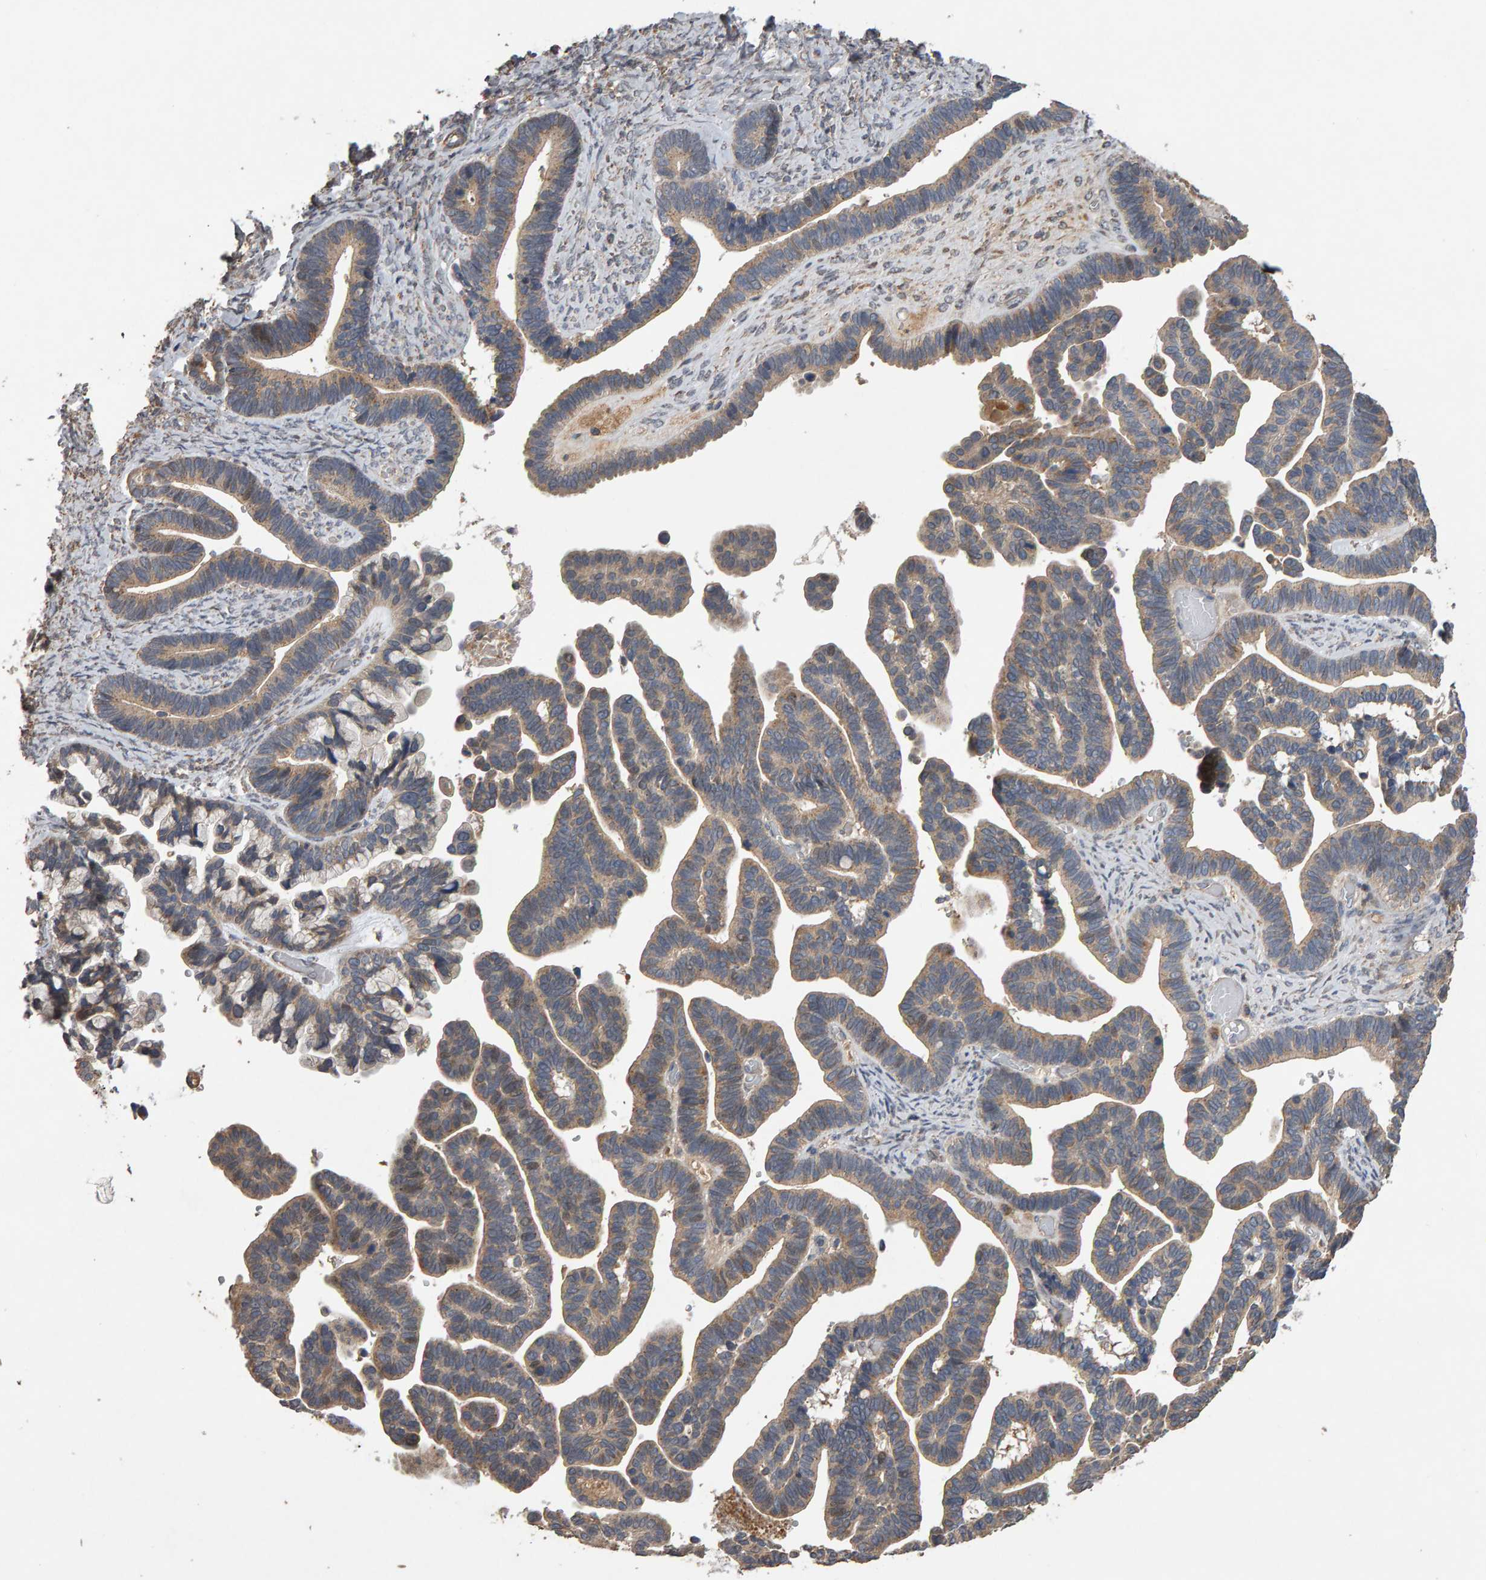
{"staining": {"intensity": "weak", "quantity": ">75%", "location": "cytoplasmic/membranous"}, "tissue": "ovarian cancer", "cell_type": "Tumor cells", "image_type": "cancer", "snomed": [{"axis": "morphology", "description": "Cystadenocarcinoma, serous, NOS"}, {"axis": "topography", "description": "Ovary"}], "caption": "Immunohistochemical staining of ovarian cancer displays weak cytoplasmic/membranous protein staining in approximately >75% of tumor cells.", "gene": "COASY", "patient": {"sex": "female", "age": 56}}